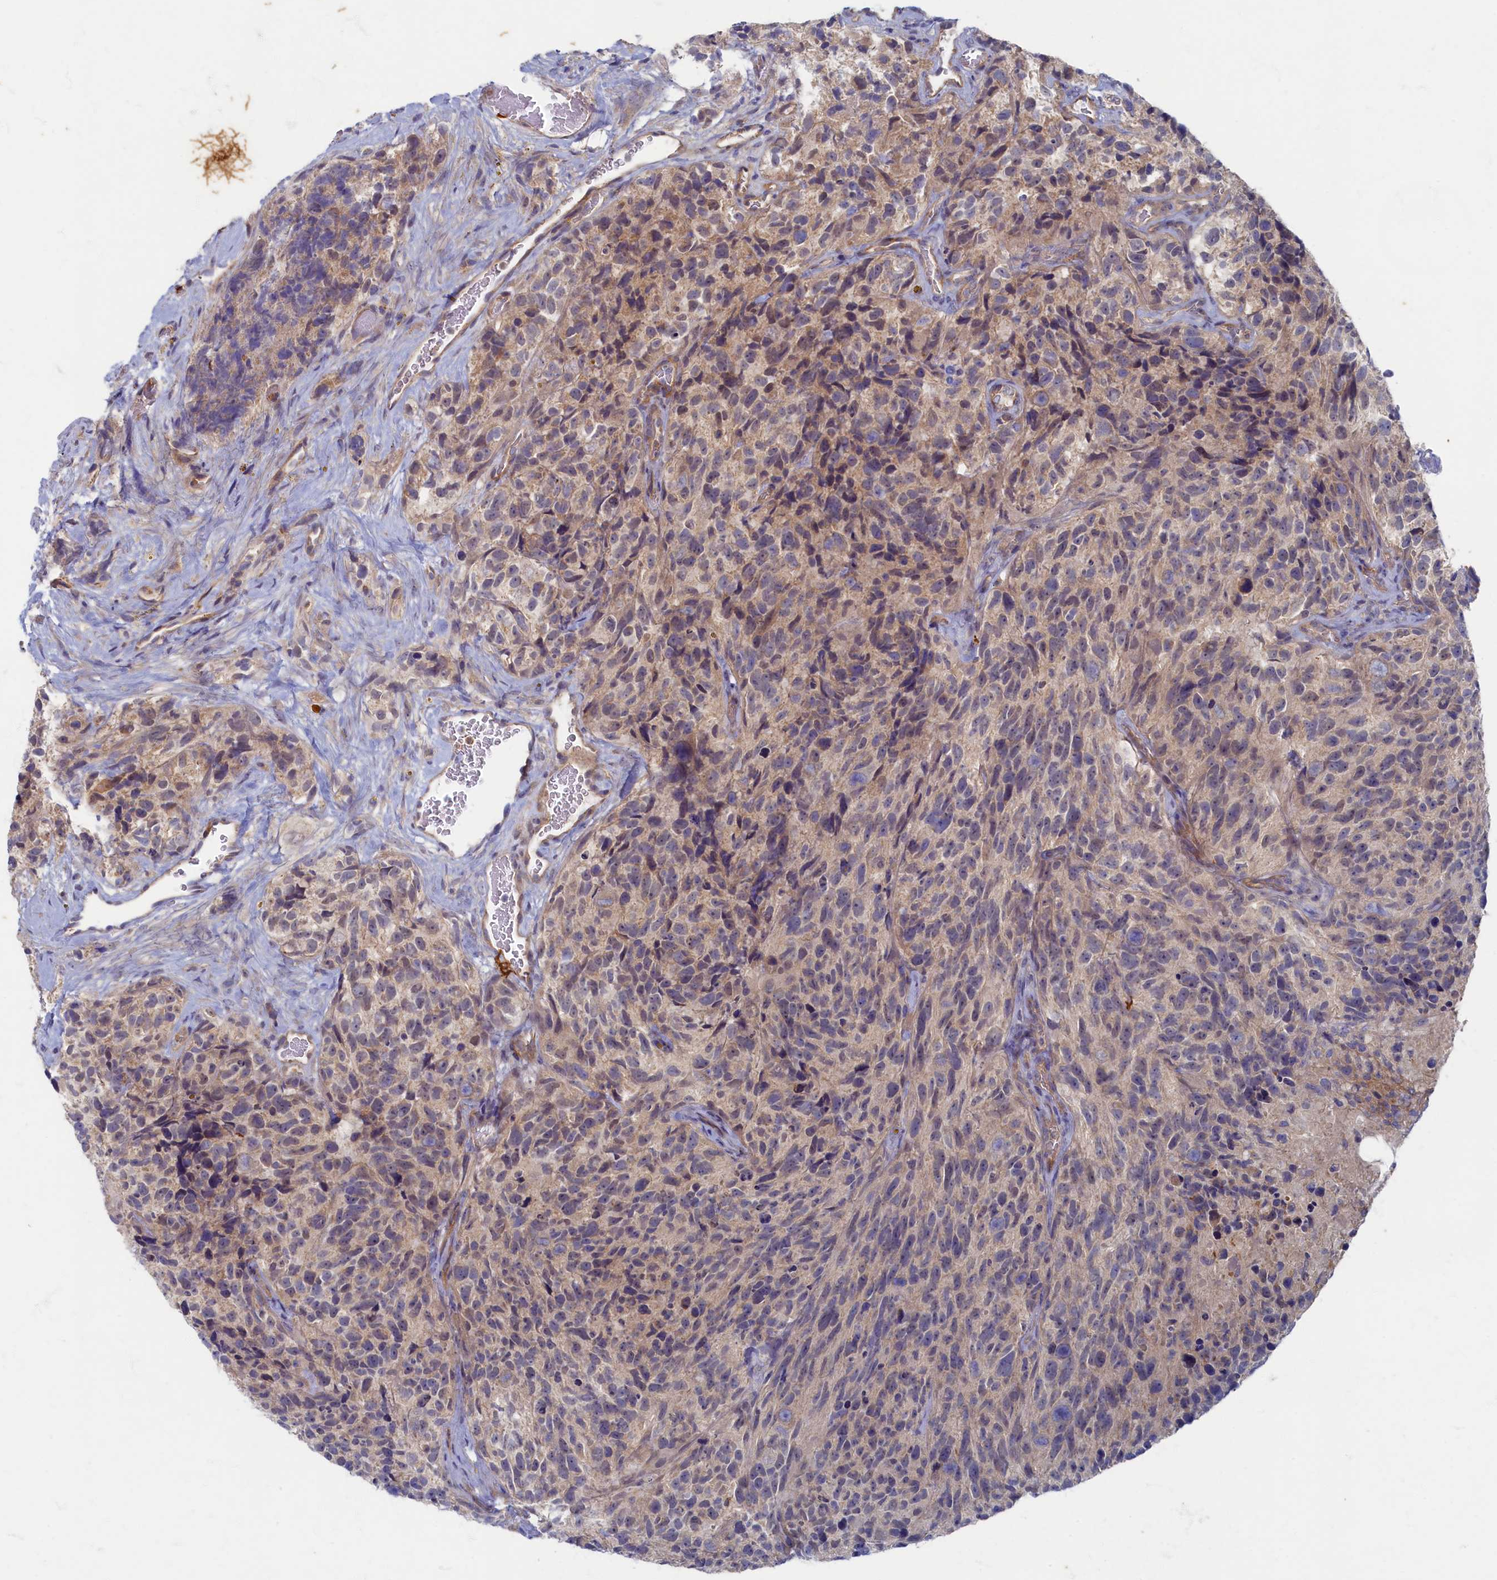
{"staining": {"intensity": "negative", "quantity": "none", "location": "none"}, "tissue": "glioma", "cell_type": "Tumor cells", "image_type": "cancer", "snomed": [{"axis": "morphology", "description": "Glioma, malignant, High grade"}, {"axis": "topography", "description": "Brain"}], "caption": "The image exhibits no staining of tumor cells in glioma.", "gene": "WDR59", "patient": {"sex": "male", "age": 69}}